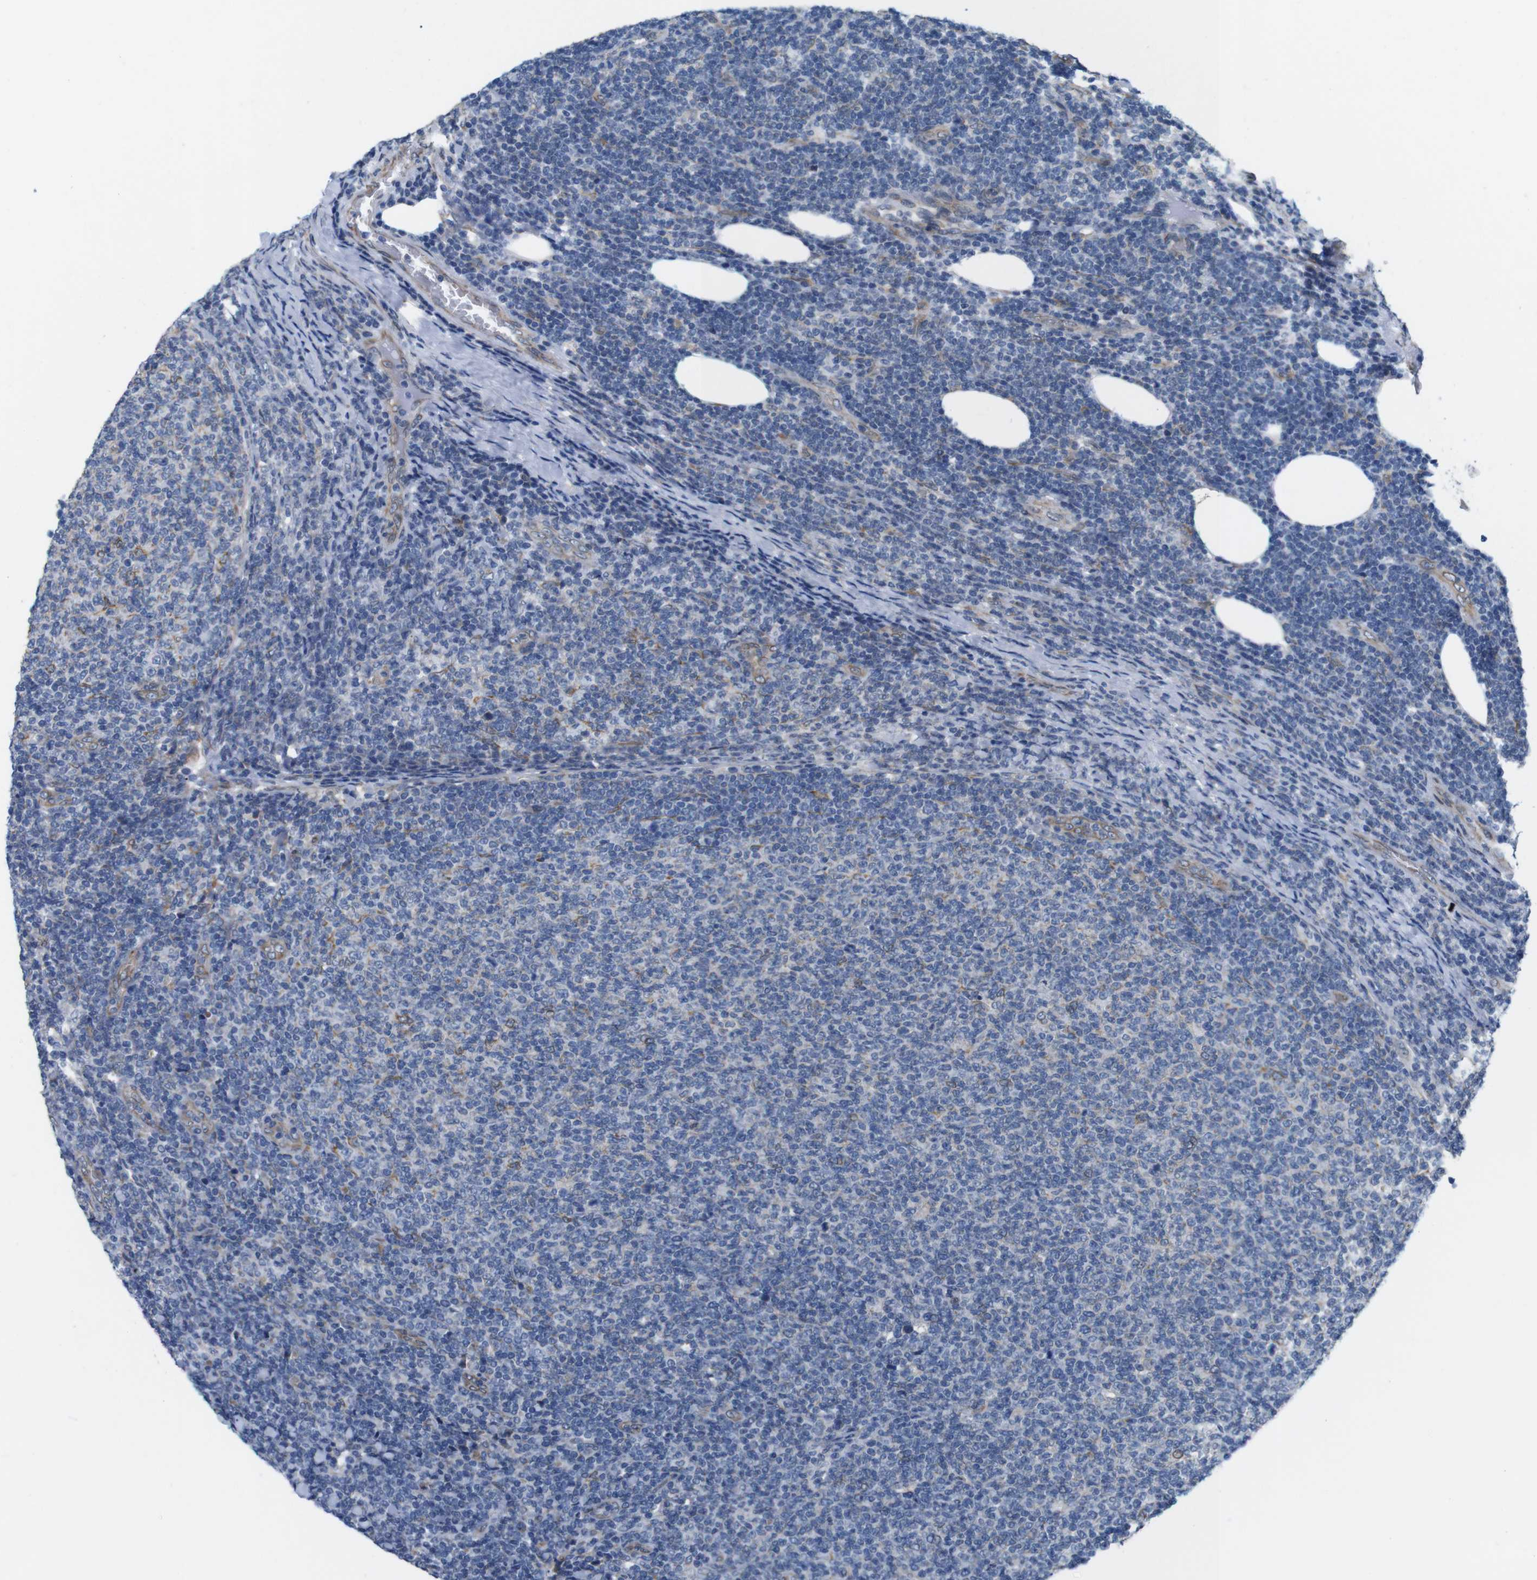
{"staining": {"intensity": "negative", "quantity": "none", "location": "none"}, "tissue": "lymphoma", "cell_type": "Tumor cells", "image_type": "cancer", "snomed": [{"axis": "morphology", "description": "Malignant lymphoma, non-Hodgkin's type, Low grade"}, {"axis": "topography", "description": "Lymph node"}], "caption": "Low-grade malignant lymphoma, non-Hodgkin's type stained for a protein using IHC demonstrates no staining tumor cells.", "gene": "HACD3", "patient": {"sex": "male", "age": 66}}